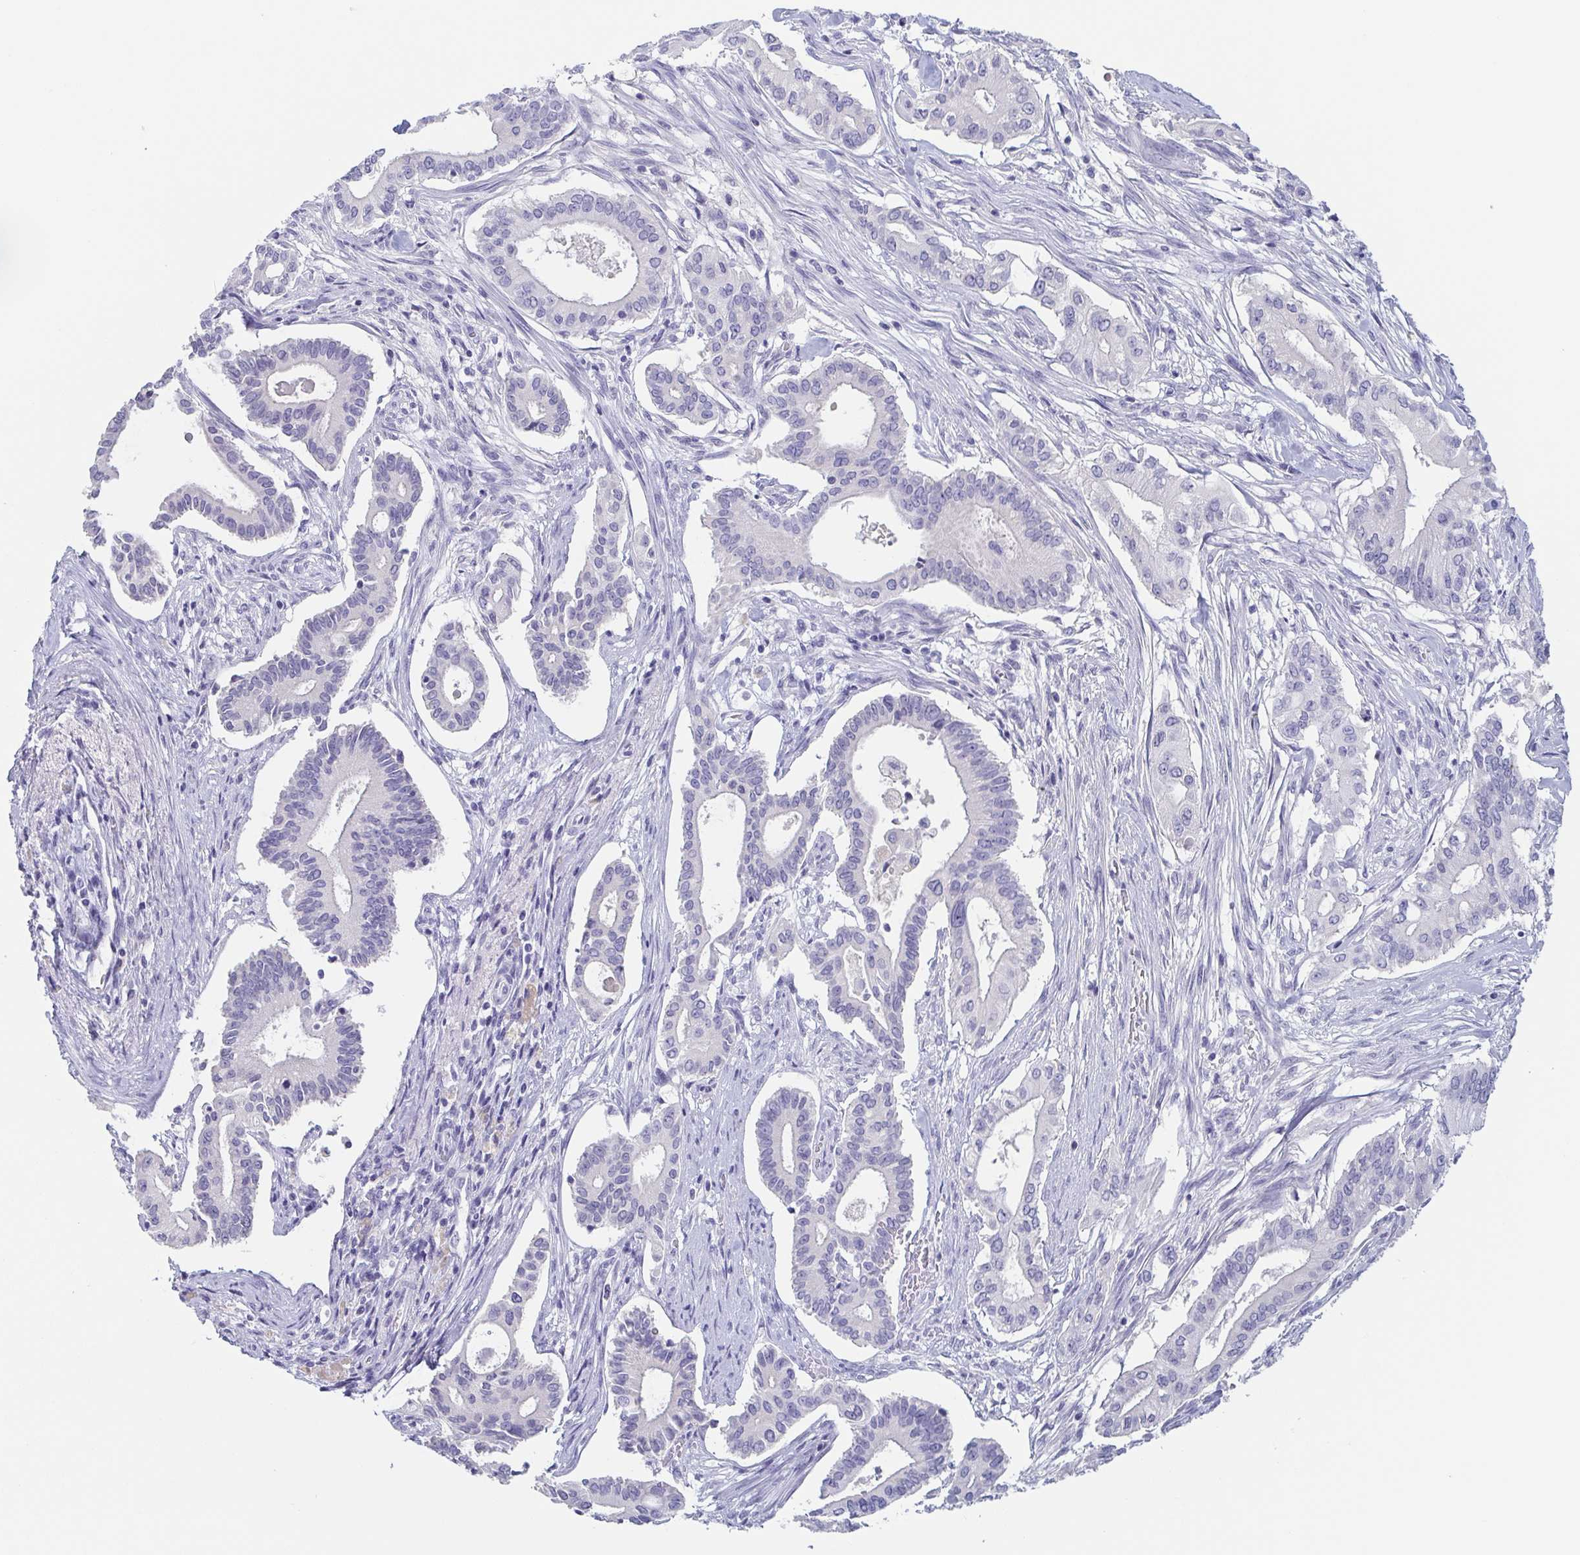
{"staining": {"intensity": "negative", "quantity": "none", "location": "none"}, "tissue": "pancreatic cancer", "cell_type": "Tumor cells", "image_type": "cancer", "snomed": [{"axis": "morphology", "description": "Adenocarcinoma, NOS"}, {"axis": "topography", "description": "Pancreas"}], "caption": "Immunohistochemical staining of pancreatic cancer exhibits no significant positivity in tumor cells.", "gene": "ITLN1", "patient": {"sex": "female", "age": 68}}